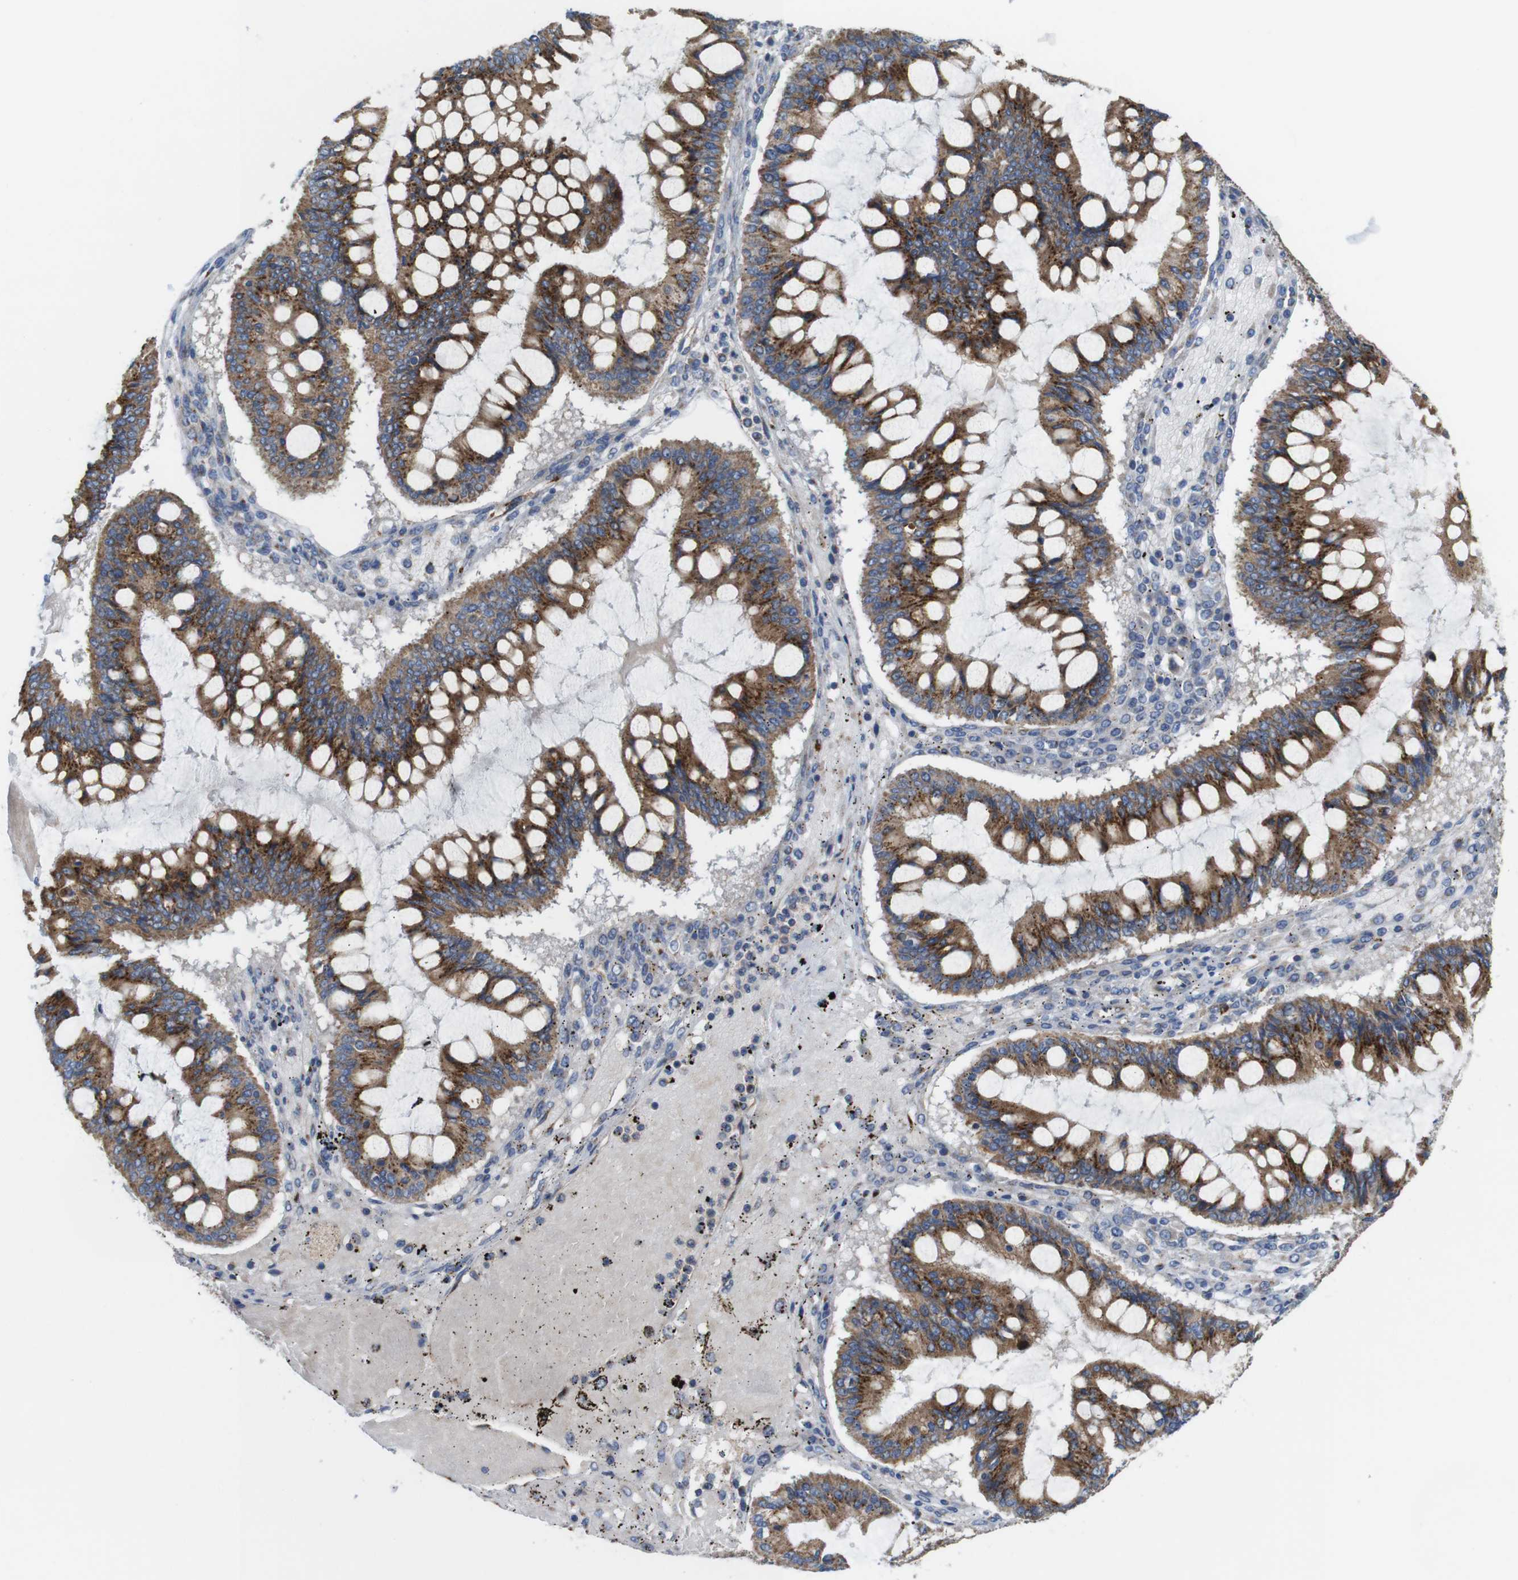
{"staining": {"intensity": "strong", "quantity": "25%-75%", "location": "cytoplasmic/membranous"}, "tissue": "ovarian cancer", "cell_type": "Tumor cells", "image_type": "cancer", "snomed": [{"axis": "morphology", "description": "Cystadenocarcinoma, mucinous, NOS"}, {"axis": "topography", "description": "Ovary"}], "caption": "Human mucinous cystadenocarcinoma (ovarian) stained for a protein (brown) shows strong cytoplasmic/membranous positive expression in about 25%-75% of tumor cells.", "gene": "EFCAB14", "patient": {"sex": "female", "age": 73}}